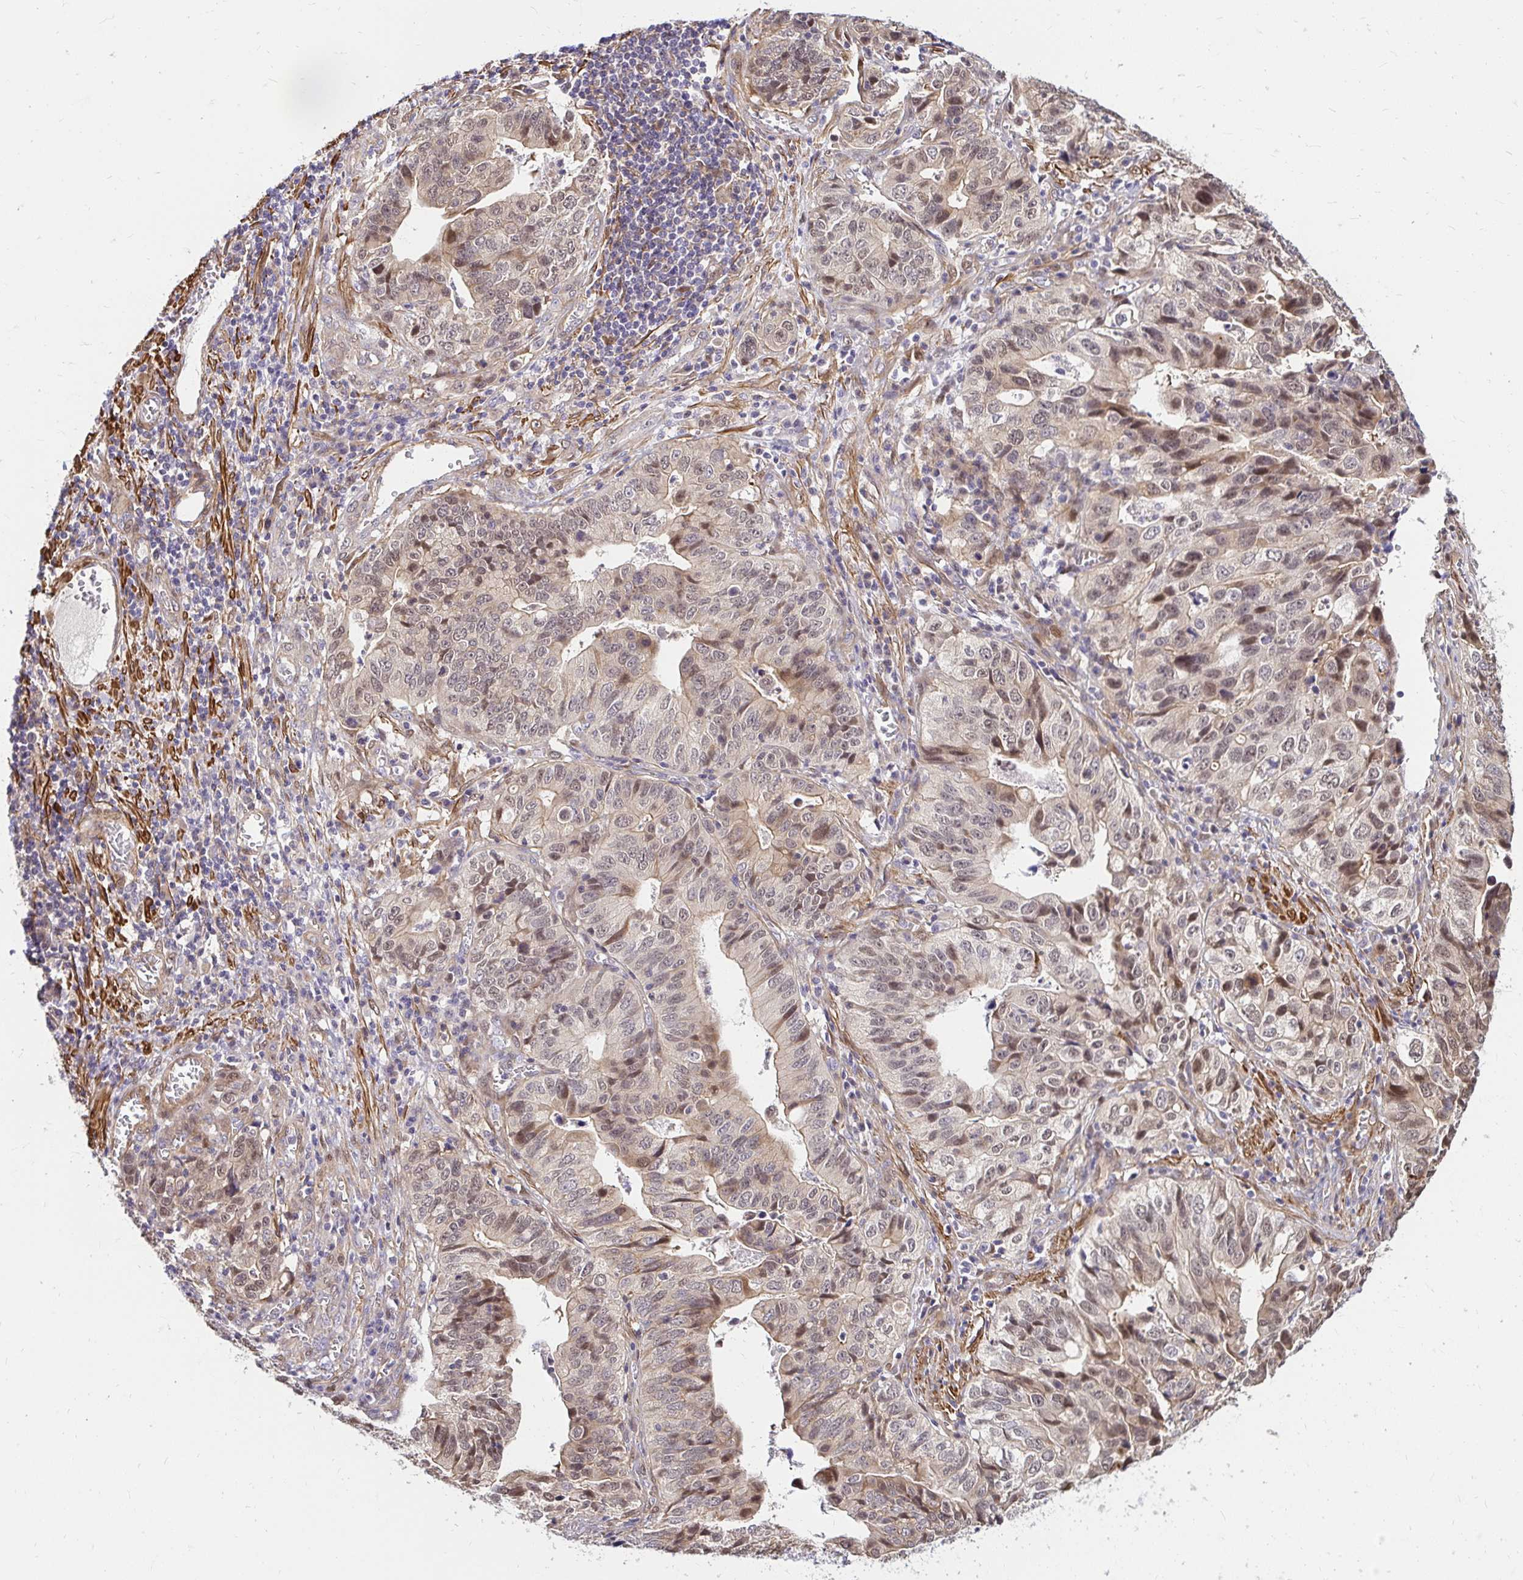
{"staining": {"intensity": "moderate", "quantity": "25%-75%", "location": "cytoplasmic/membranous,nuclear"}, "tissue": "stomach cancer", "cell_type": "Tumor cells", "image_type": "cancer", "snomed": [{"axis": "morphology", "description": "Adenocarcinoma, NOS"}, {"axis": "topography", "description": "Stomach, upper"}], "caption": "Human adenocarcinoma (stomach) stained with a brown dye reveals moderate cytoplasmic/membranous and nuclear positive expression in approximately 25%-75% of tumor cells.", "gene": "YAP1", "patient": {"sex": "female", "age": 67}}